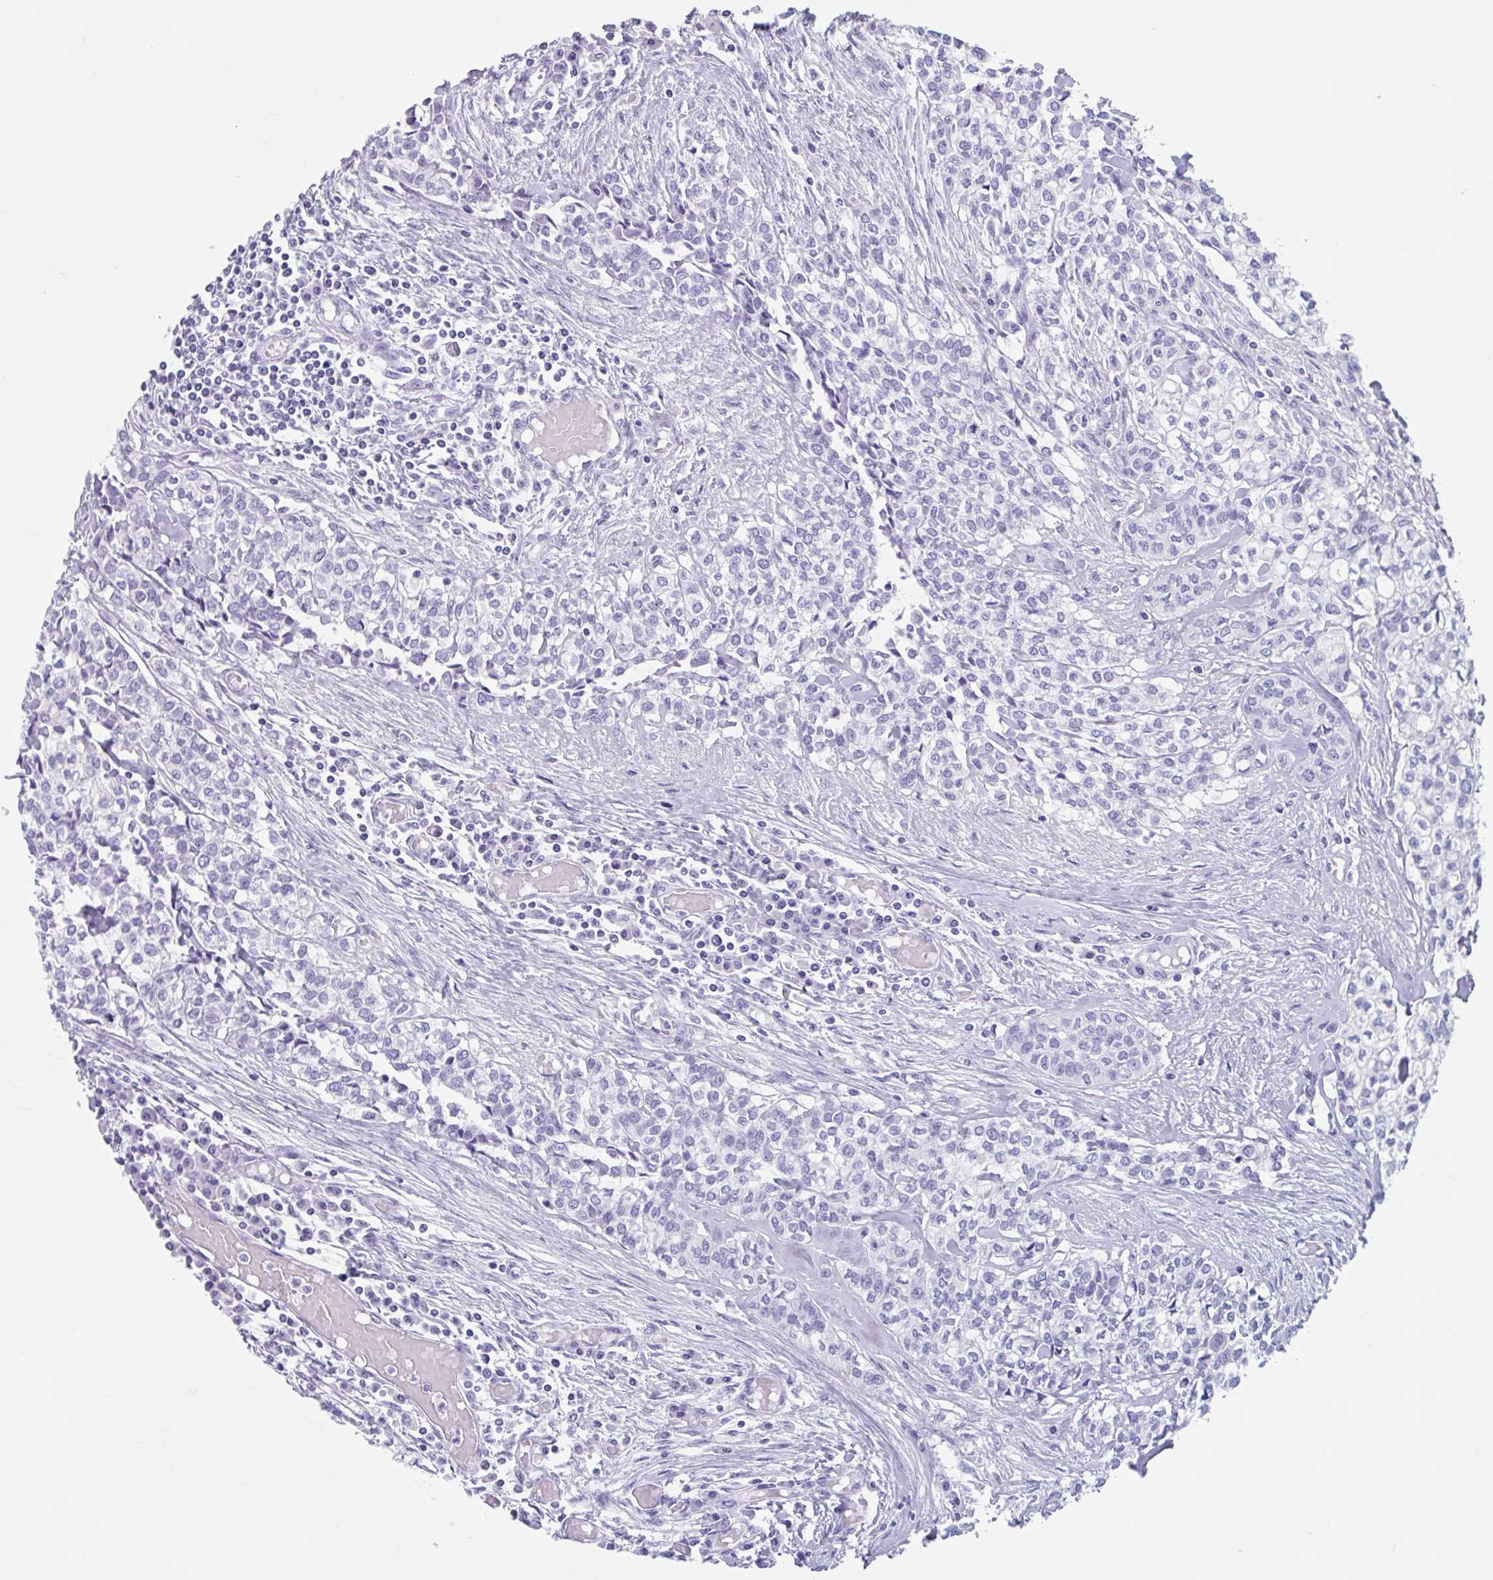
{"staining": {"intensity": "negative", "quantity": "none", "location": "none"}, "tissue": "head and neck cancer", "cell_type": "Tumor cells", "image_type": "cancer", "snomed": [{"axis": "morphology", "description": "Adenocarcinoma, NOS"}, {"axis": "topography", "description": "Head-Neck"}], "caption": "This is an immunohistochemistry (IHC) image of human head and neck cancer (adenocarcinoma). There is no staining in tumor cells.", "gene": "CPTP", "patient": {"sex": "male", "age": 81}}